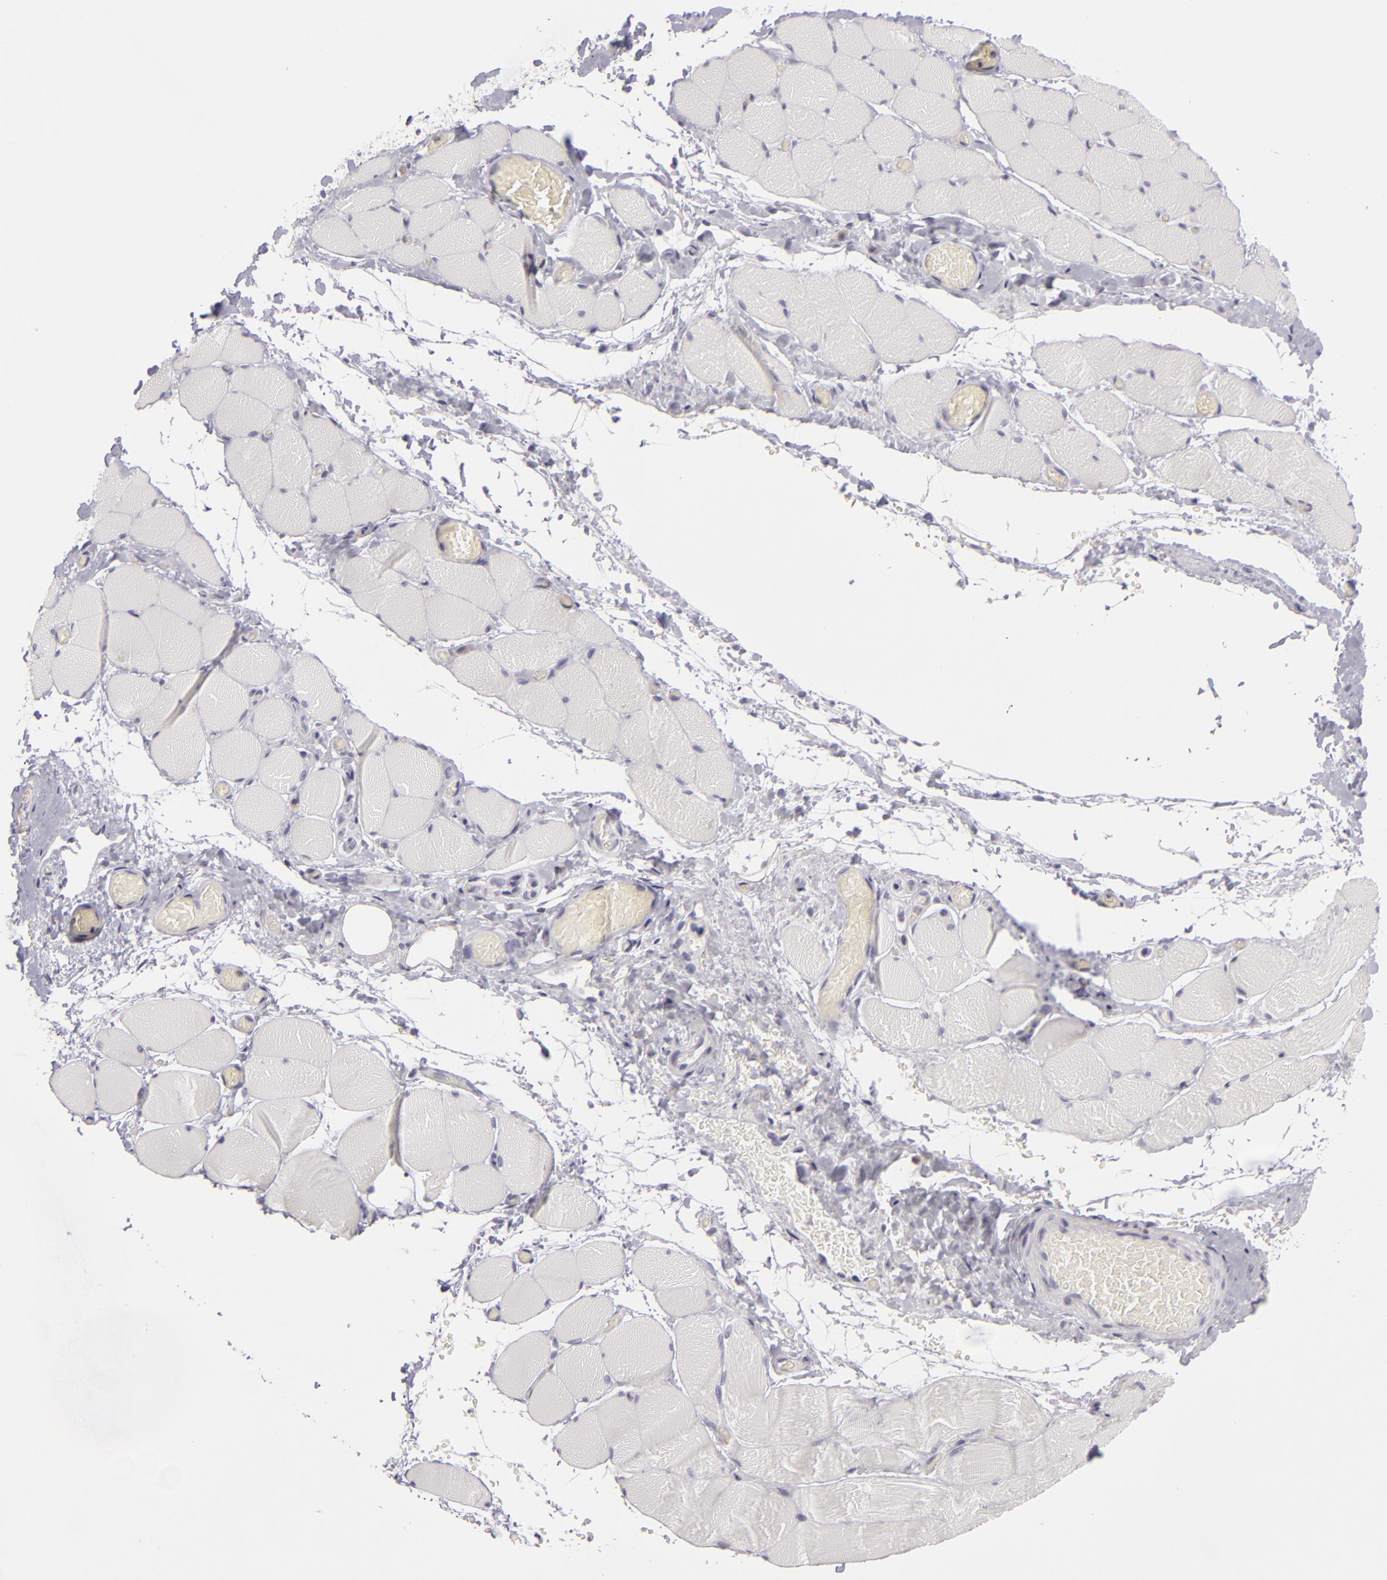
{"staining": {"intensity": "negative", "quantity": "none", "location": "none"}, "tissue": "skeletal muscle", "cell_type": "Myocytes", "image_type": "normal", "snomed": [{"axis": "morphology", "description": "Normal tissue, NOS"}, {"axis": "topography", "description": "Skeletal muscle"}, {"axis": "topography", "description": "Soft tissue"}], "caption": "DAB immunohistochemical staining of normal skeletal muscle displays no significant staining in myocytes. (Brightfield microscopy of DAB (3,3'-diaminobenzidine) immunohistochemistry at high magnification).", "gene": "KCNAB2", "patient": {"sex": "female", "age": 58}}